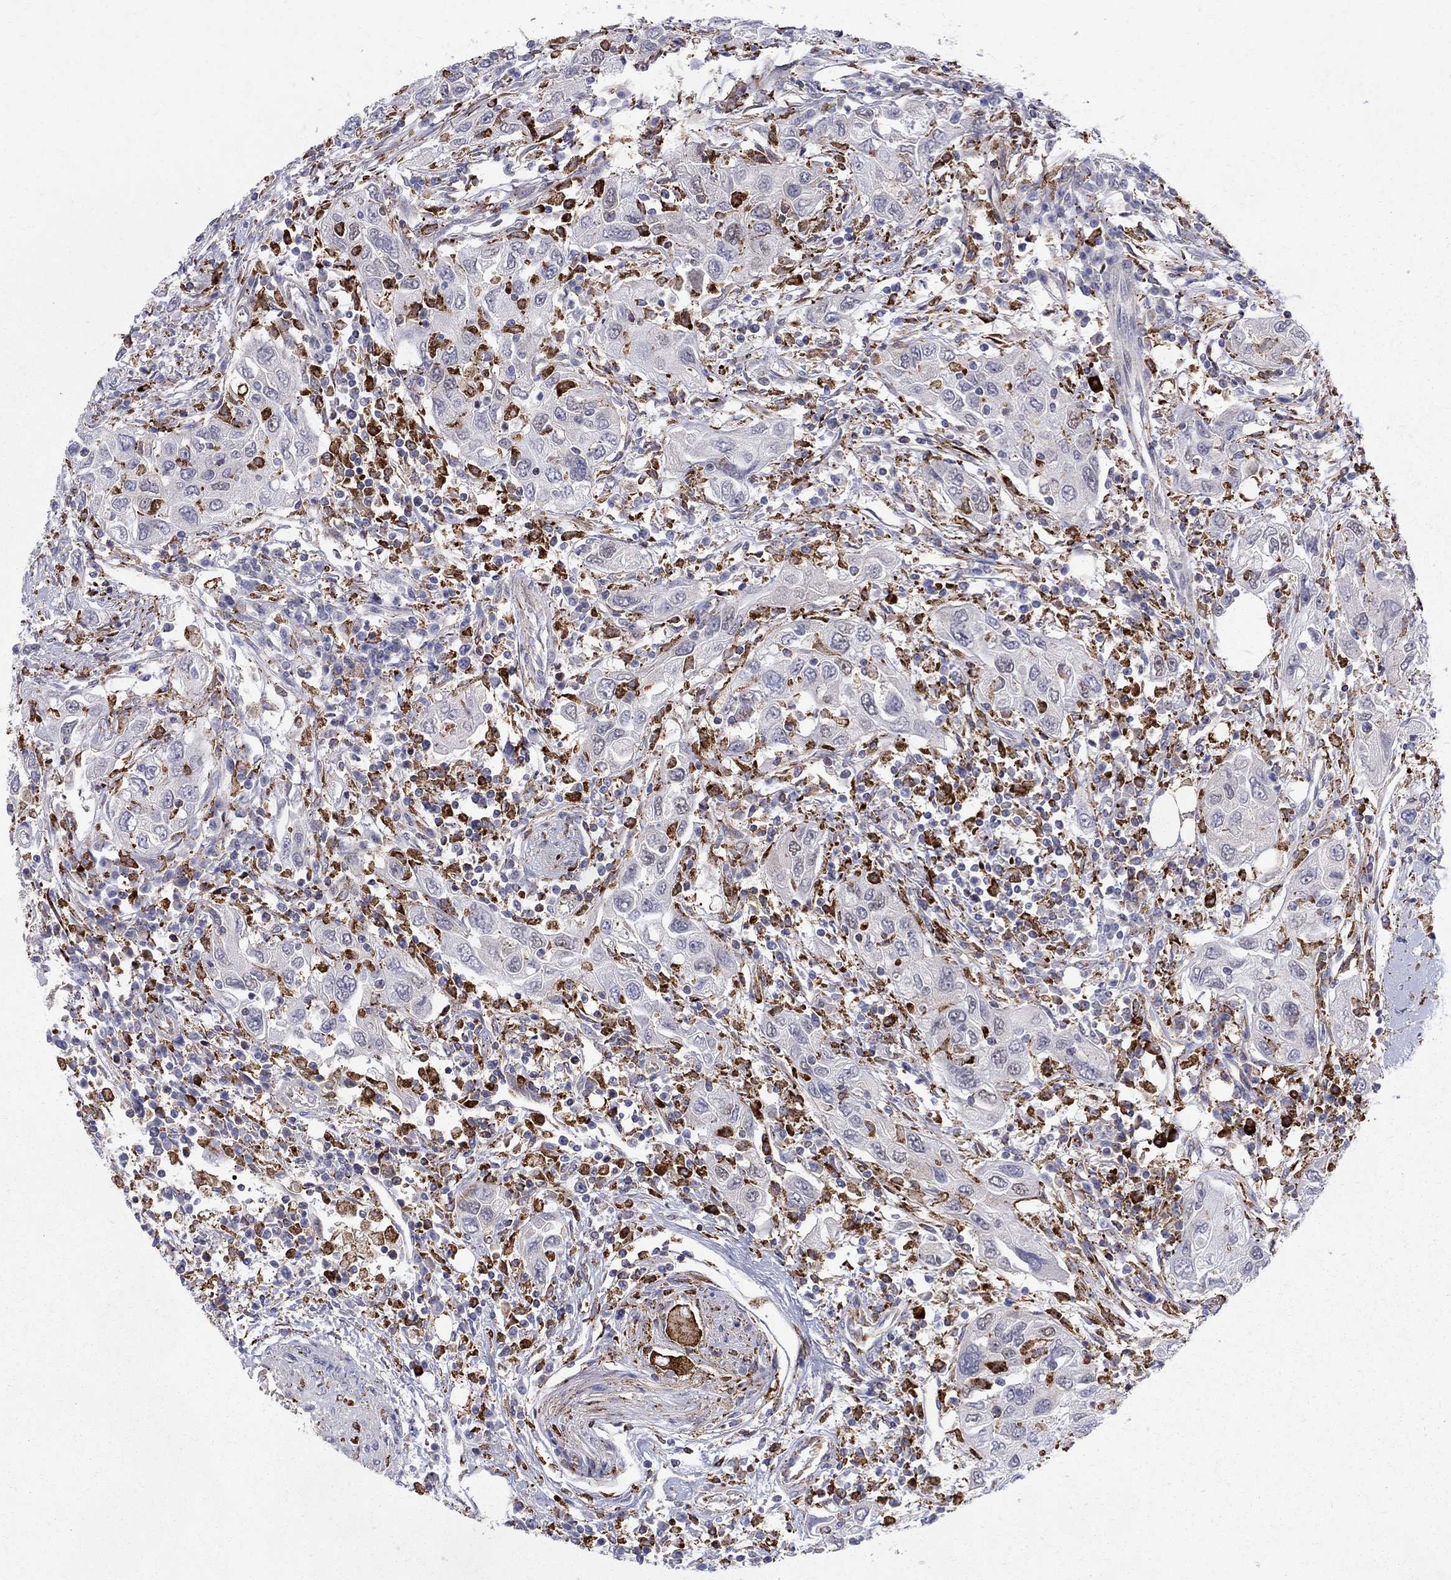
{"staining": {"intensity": "weak", "quantity": "<25%", "location": "cytoplasmic/membranous"}, "tissue": "urothelial cancer", "cell_type": "Tumor cells", "image_type": "cancer", "snomed": [{"axis": "morphology", "description": "Urothelial carcinoma, High grade"}, {"axis": "topography", "description": "Urinary bladder"}], "caption": "This is an IHC photomicrograph of human high-grade urothelial carcinoma. There is no expression in tumor cells.", "gene": "CAB39L", "patient": {"sex": "male", "age": 76}}